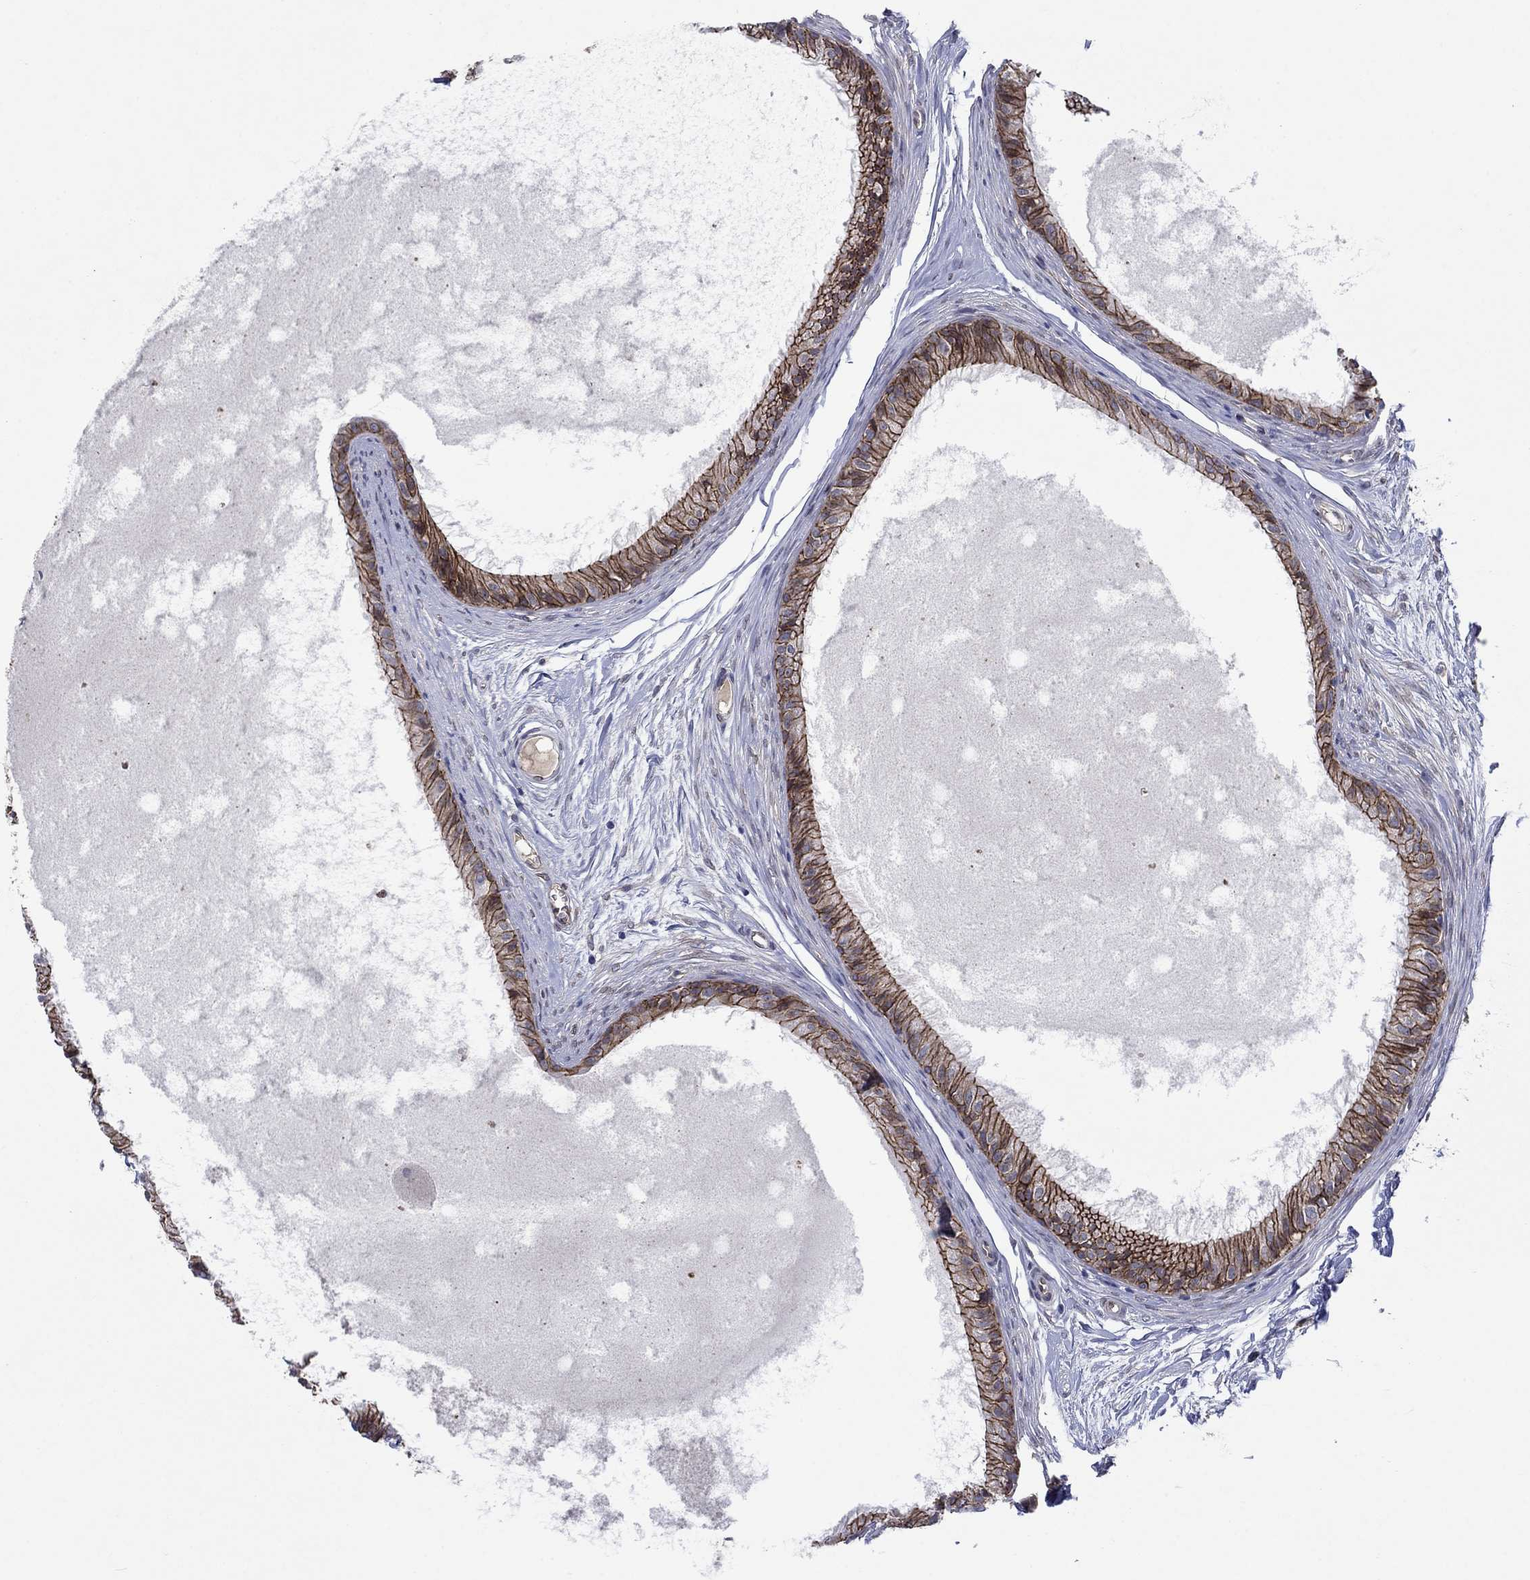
{"staining": {"intensity": "strong", "quantity": ">75%", "location": "cytoplasmic/membranous"}, "tissue": "epididymis", "cell_type": "Glandular cells", "image_type": "normal", "snomed": [{"axis": "morphology", "description": "Normal tissue, NOS"}, {"axis": "topography", "description": "Epididymis"}], "caption": "A brown stain highlights strong cytoplasmic/membranous positivity of a protein in glandular cells of normal epididymis.", "gene": "EMC9", "patient": {"sex": "male", "age": 51}}